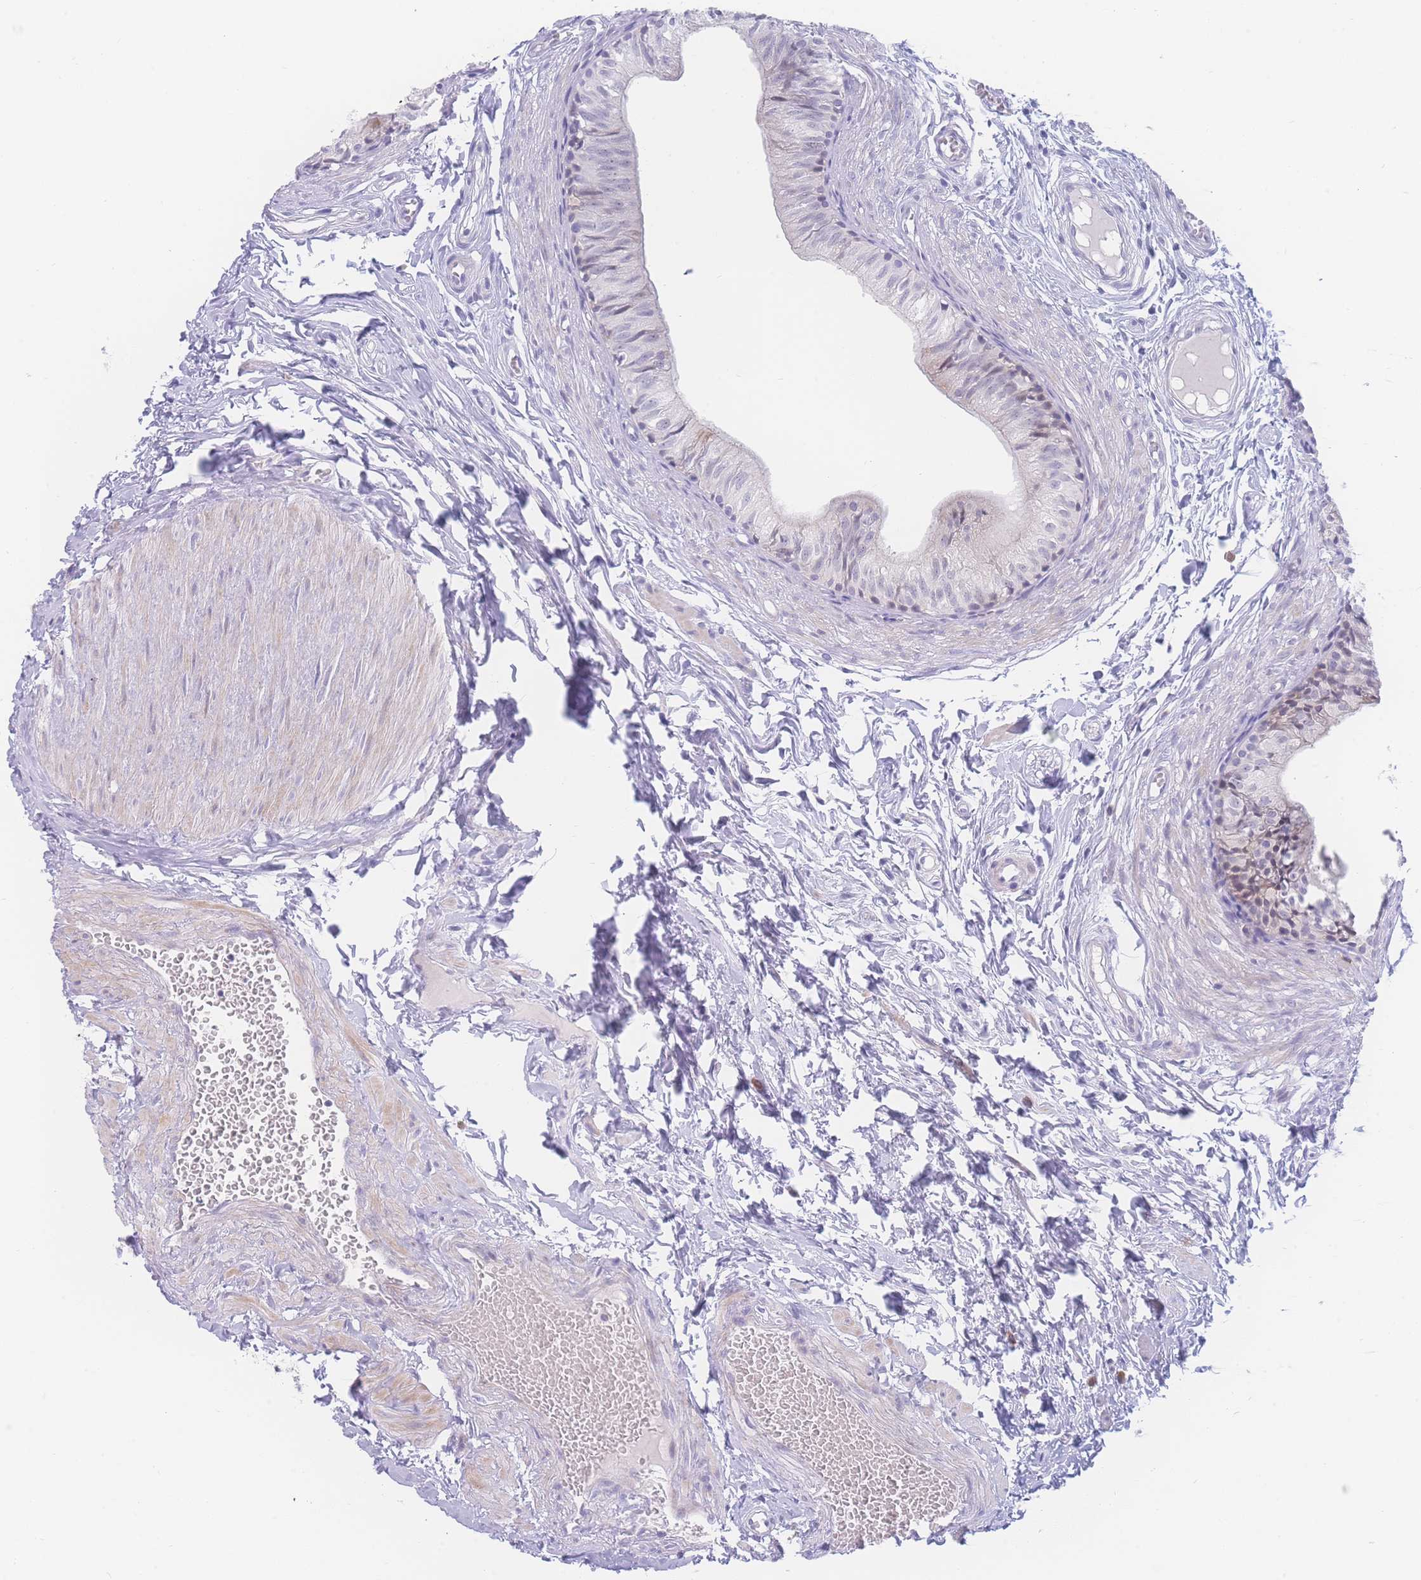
{"staining": {"intensity": "weak", "quantity": "<25%", "location": "cytoplasmic/membranous"}, "tissue": "epididymis", "cell_type": "Glandular cells", "image_type": "normal", "snomed": [{"axis": "morphology", "description": "Normal tissue, NOS"}, {"axis": "topography", "description": "Epididymis"}], "caption": "Histopathology image shows no significant protein staining in glandular cells of normal epididymis.", "gene": "PRSS22", "patient": {"sex": "male", "age": 37}}